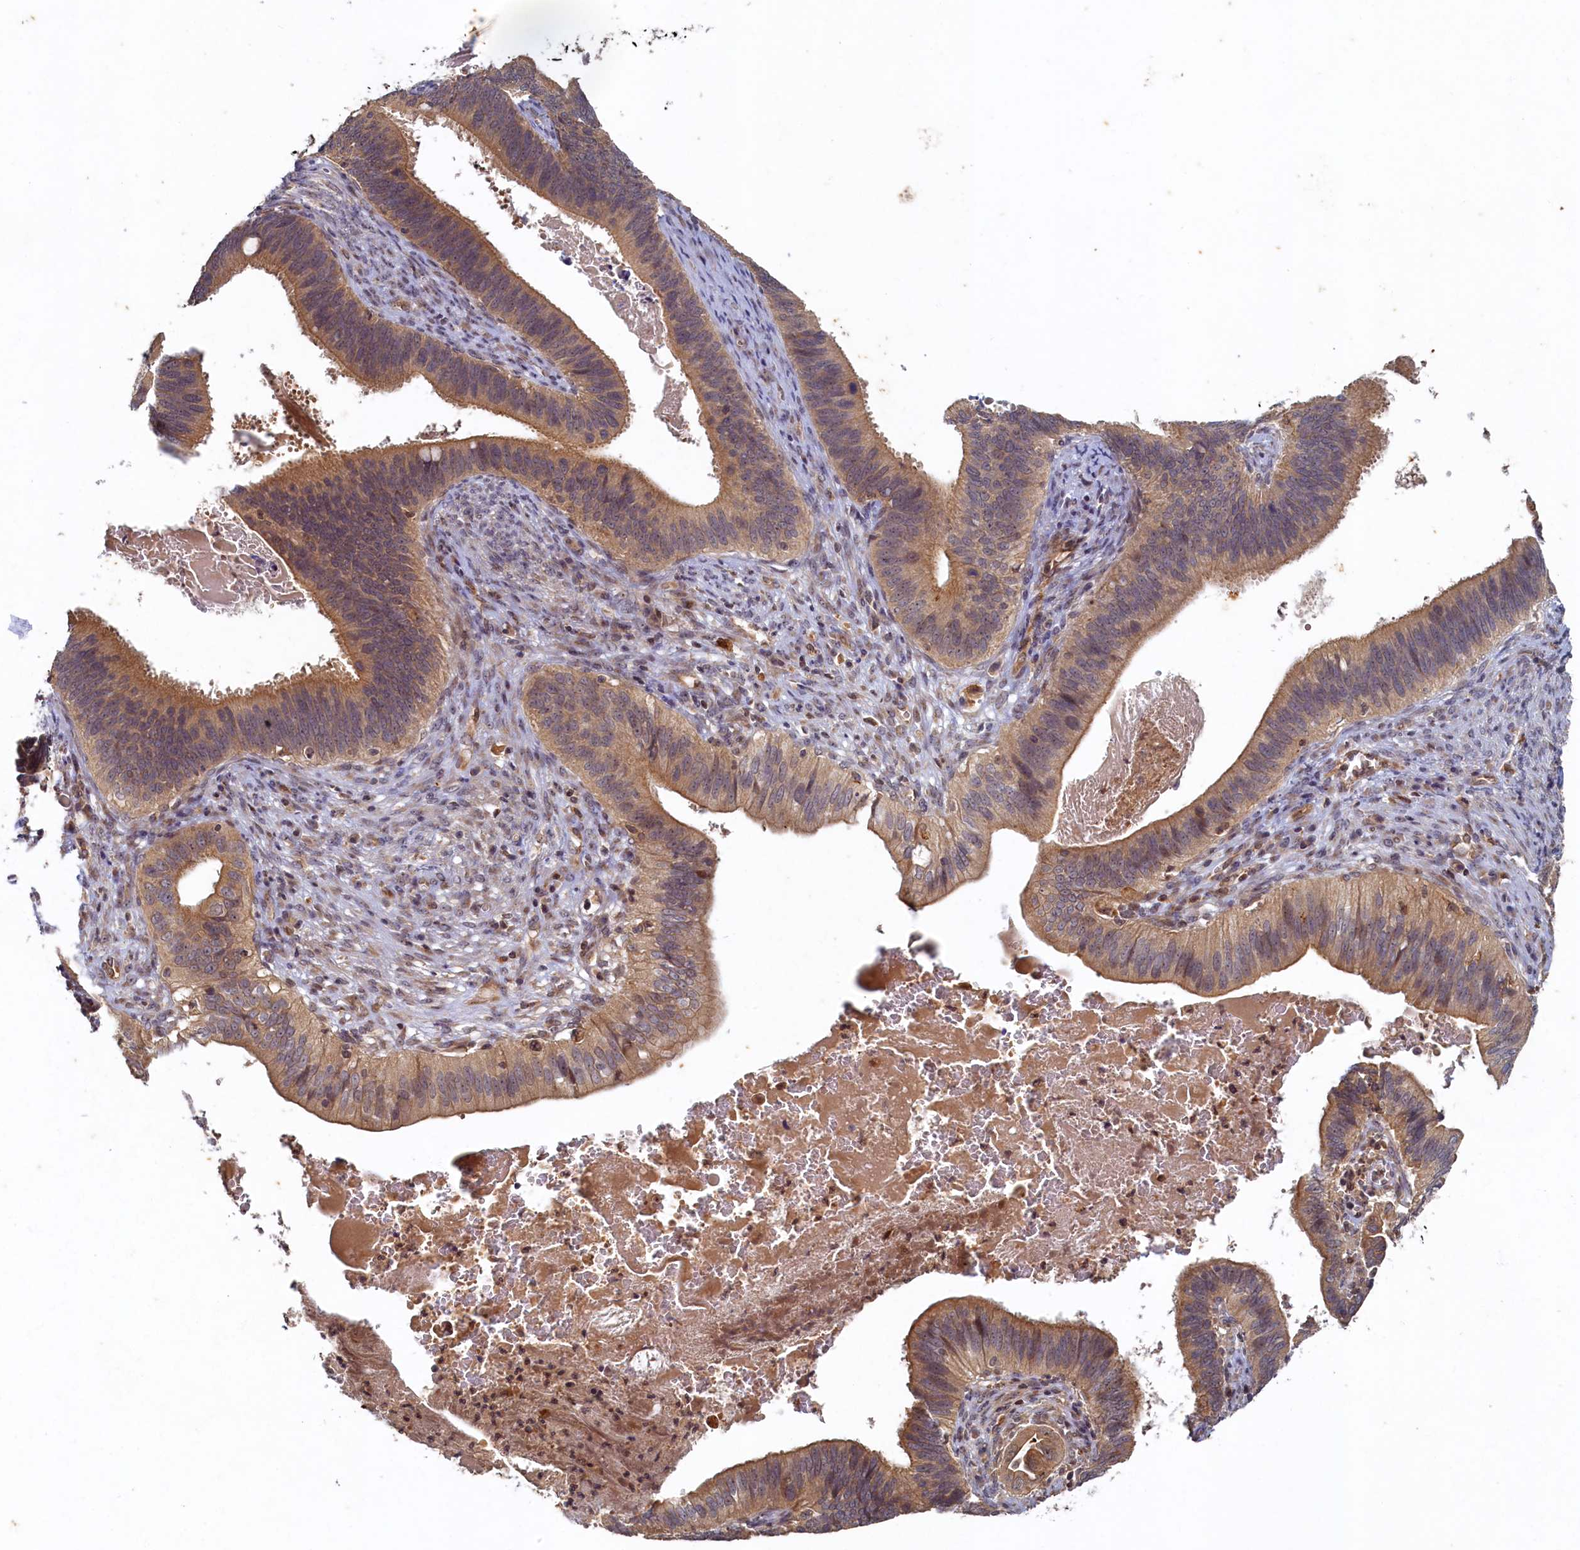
{"staining": {"intensity": "moderate", "quantity": ">75%", "location": "cytoplasmic/membranous"}, "tissue": "cervical cancer", "cell_type": "Tumor cells", "image_type": "cancer", "snomed": [{"axis": "morphology", "description": "Adenocarcinoma, NOS"}, {"axis": "topography", "description": "Cervix"}], "caption": "A high-resolution image shows immunohistochemistry staining of cervical cancer (adenocarcinoma), which shows moderate cytoplasmic/membranous staining in about >75% of tumor cells.", "gene": "CEP20", "patient": {"sex": "female", "age": 42}}